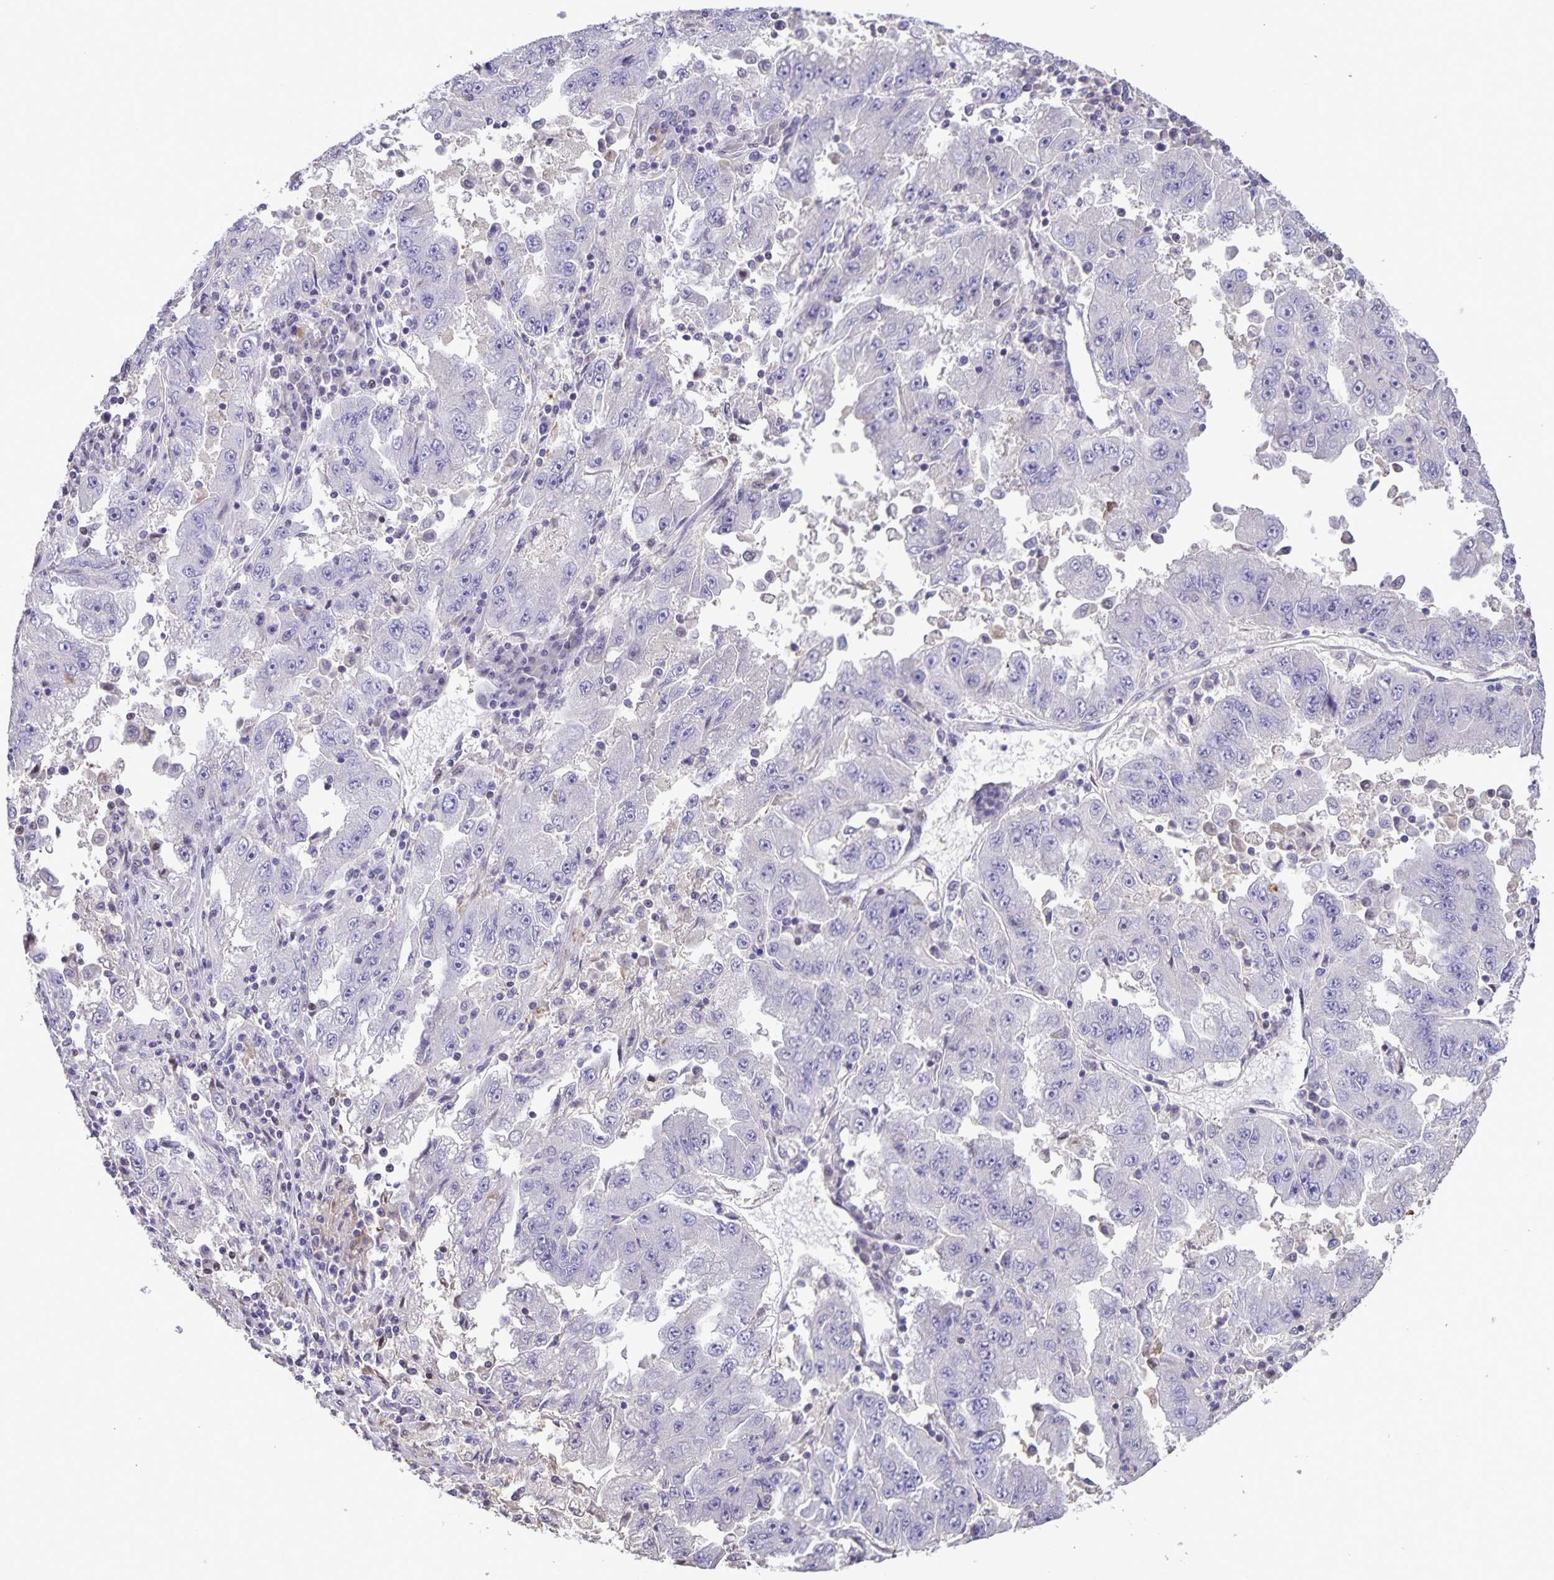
{"staining": {"intensity": "negative", "quantity": "none", "location": "none"}, "tissue": "lung cancer", "cell_type": "Tumor cells", "image_type": "cancer", "snomed": [{"axis": "morphology", "description": "Adenocarcinoma, NOS"}, {"axis": "morphology", "description": "Adenocarcinoma primary or metastatic"}, {"axis": "topography", "description": "Lung"}], "caption": "Micrograph shows no significant protein positivity in tumor cells of lung cancer (adenocarcinoma primary or metastatic).", "gene": "ONECUT2", "patient": {"sex": "male", "age": 74}}